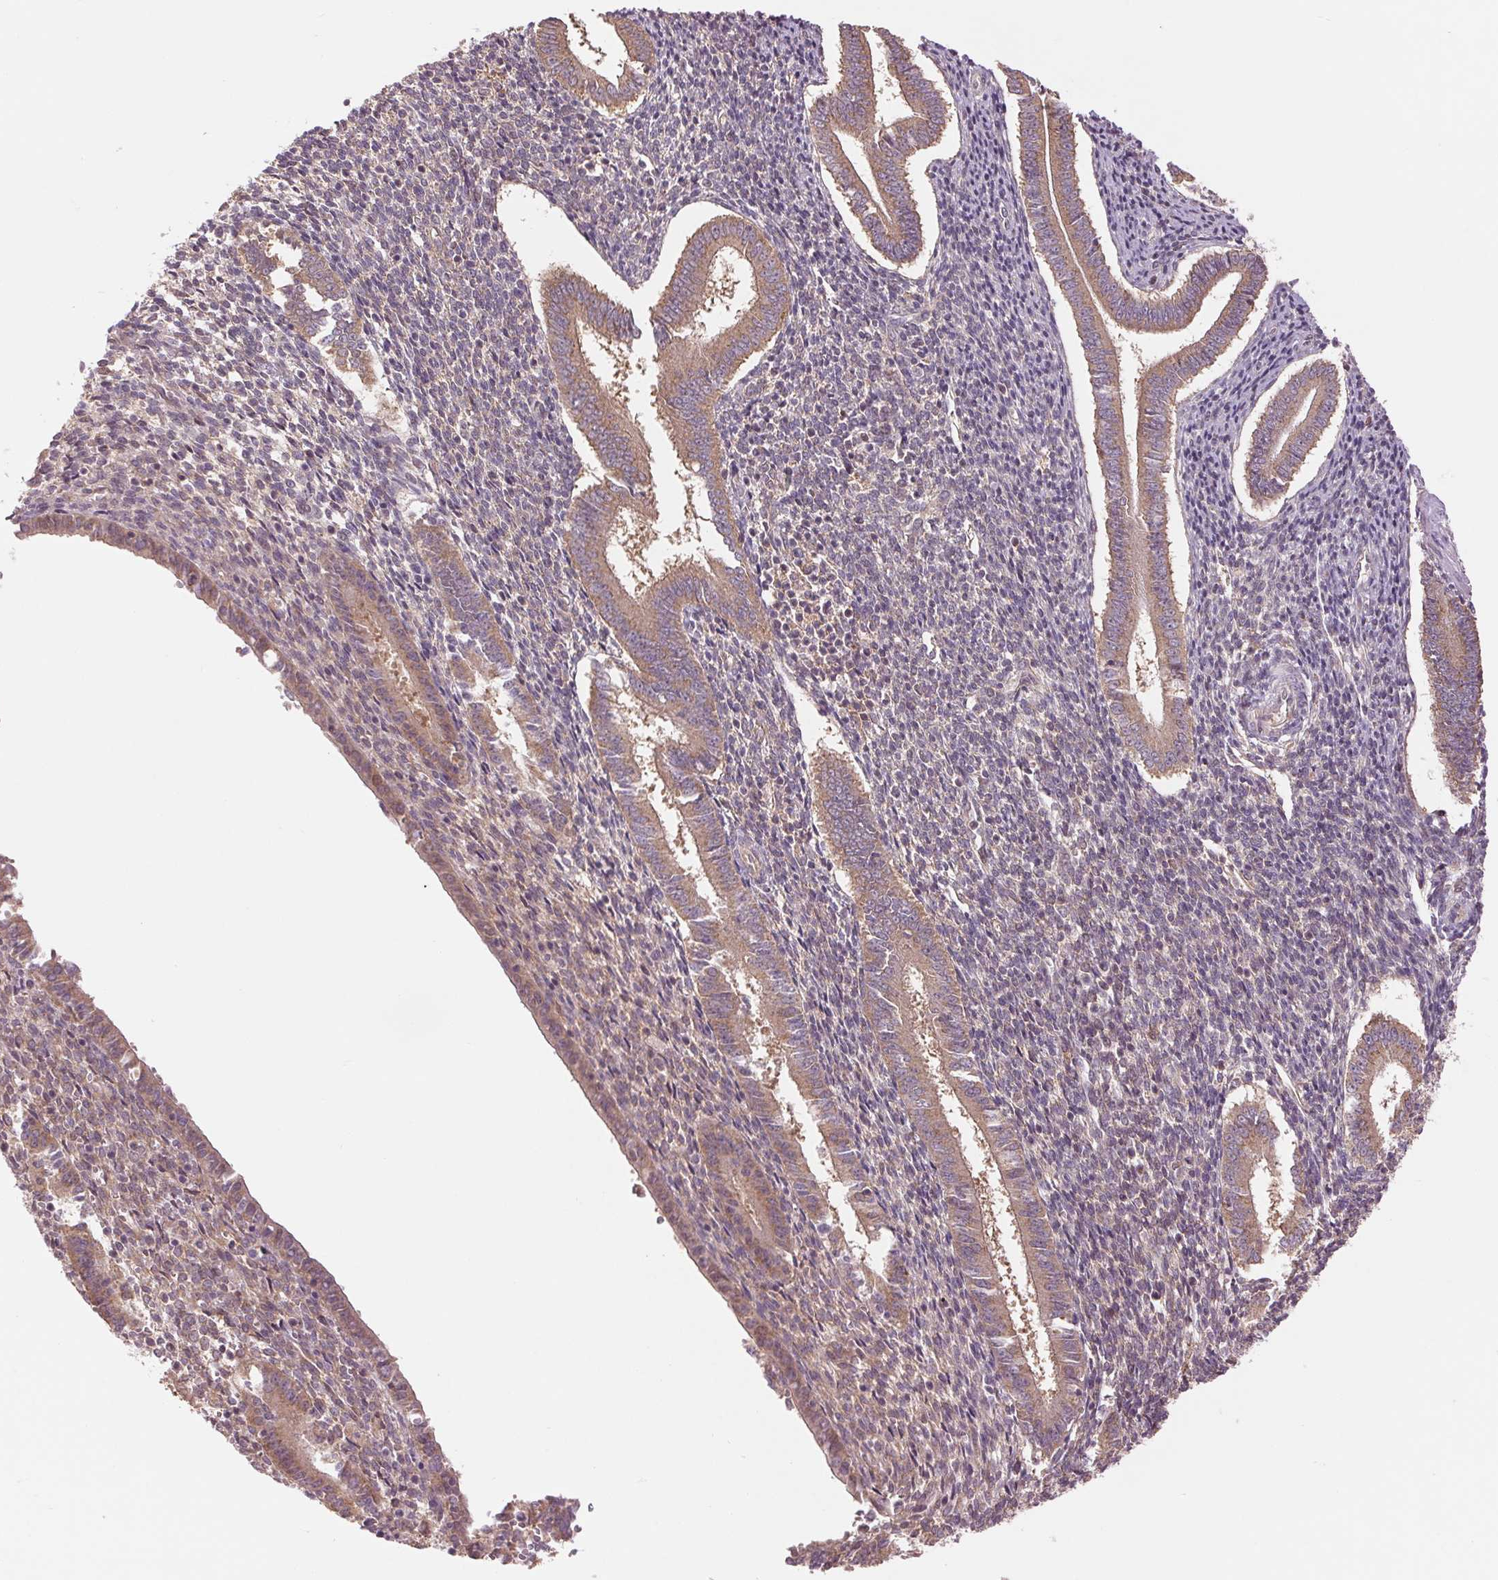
{"staining": {"intensity": "moderate", "quantity": "<25%", "location": "cytoplasmic/membranous"}, "tissue": "endometrium", "cell_type": "Cells in endometrial stroma", "image_type": "normal", "snomed": [{"axis": "morphology", "description": "Normal tissue, NOS"}, {"axis": "topography", "description": "Endometrium"}], "caption": "An immunohistochemistry histopathology image of benign tissue is shown. Protein staining in brown highlights moderate cytoplasmic/membranous positivity in endometrium within cells in endometrial stroma. (brown staining indicates protein expression, while blue staining denotes nuclei).", "gene": "BTF3L4", "patient": {"sex": "female", "age": 25}}